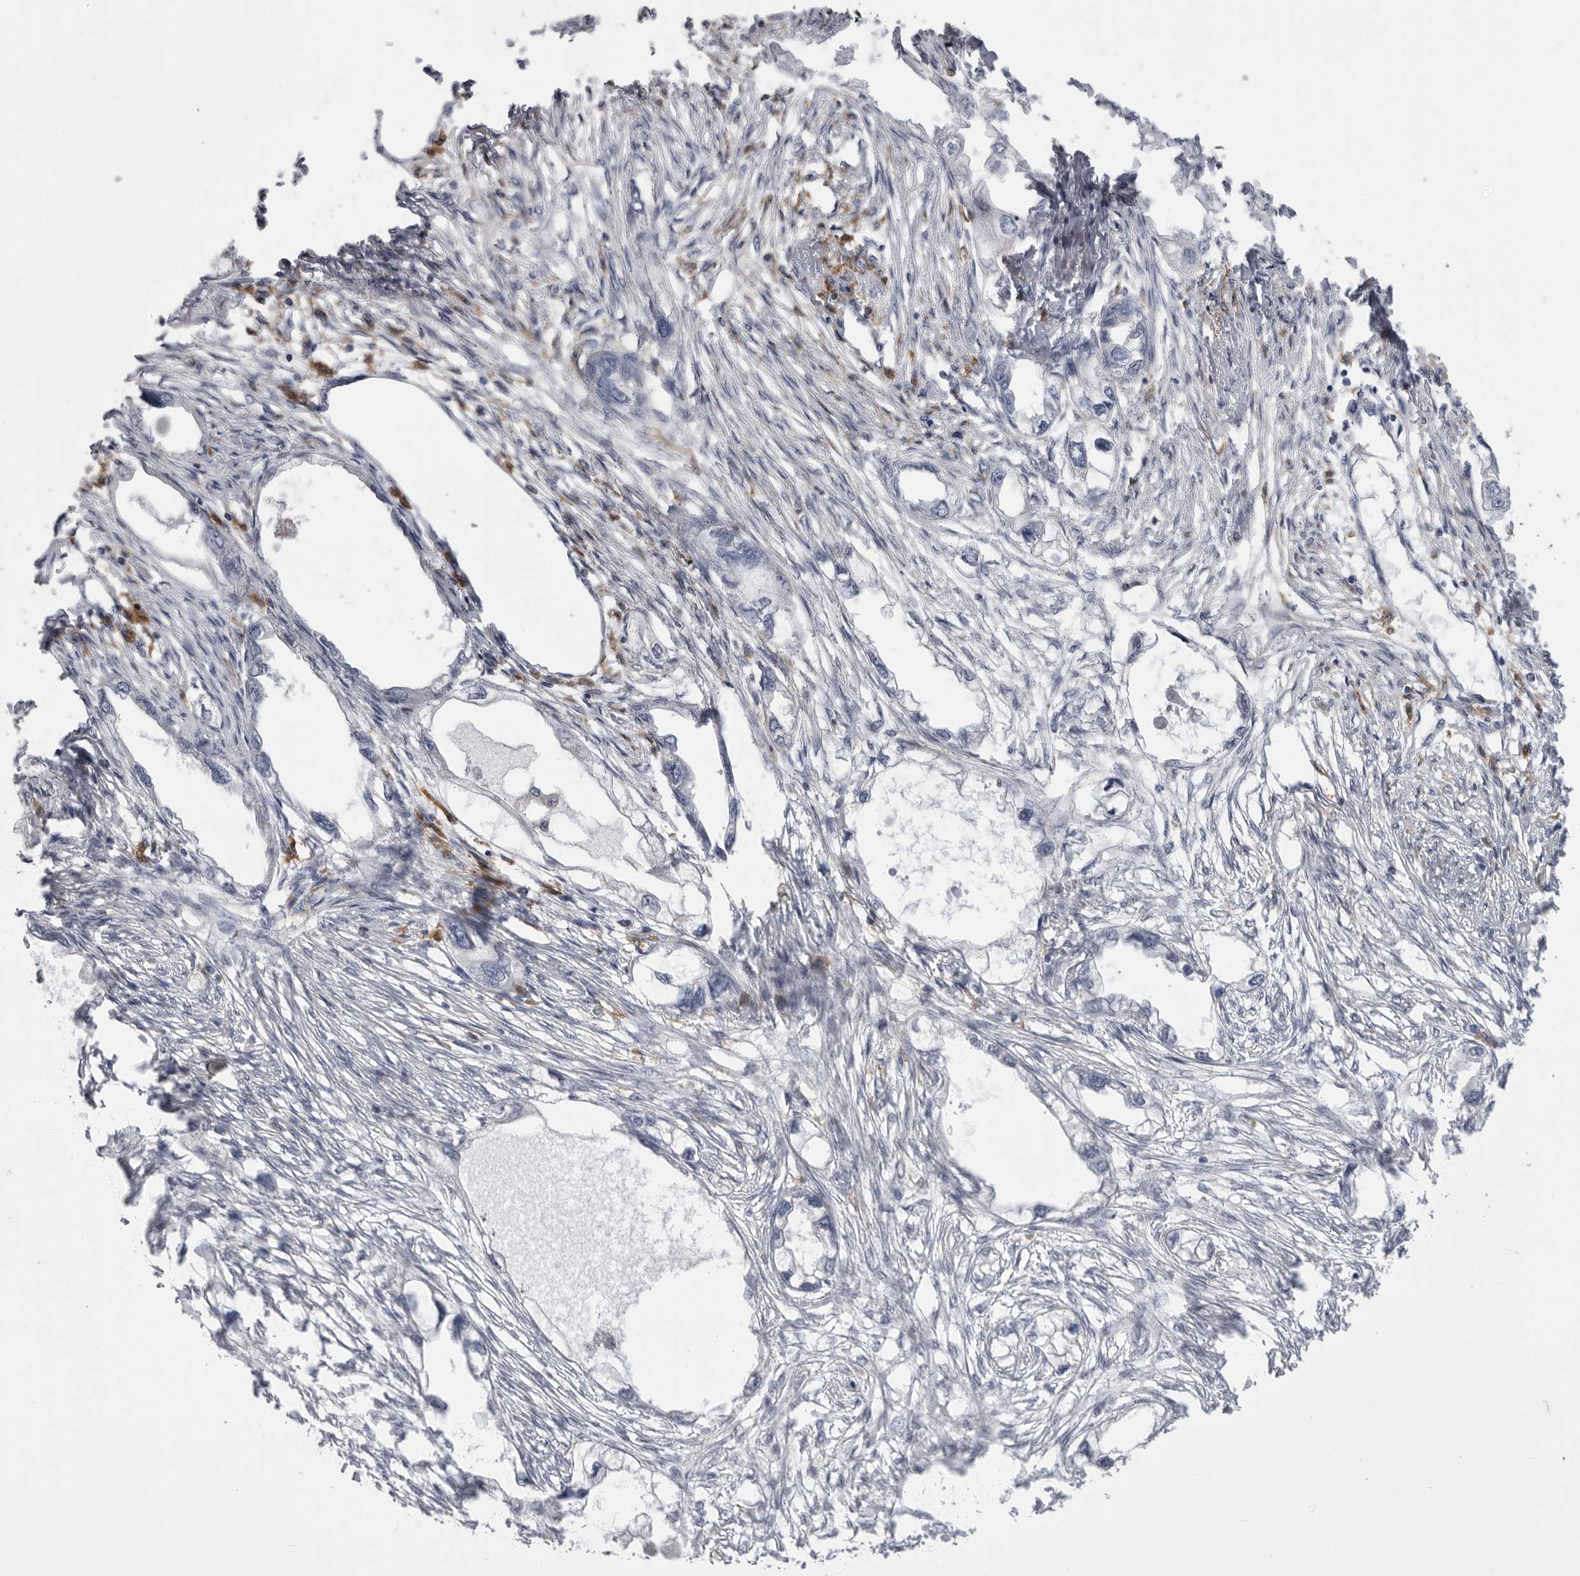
{"staining": {"intensity": "negative", "quantity": "none", "location": "none"}, "tissue": "endometrial cancer", "cell_type": "Tumor cells", "image_type": "cancer", "snomed": [{"axis": "morphology", "description": "Adenocarcinoma, NOS"}, {"axis": "morphology", "description": "Adenocarcinoma, metastatic, NOS"}, {"axis": "topography", "description": "Adipose tissue"}, {"axis": "topography", "description": "Endometrium"}], "caption": "High magnification brightfield microscopy of endometrial cancer (adenocarcinoma) stained with DAB (3,3'-diaminobenzidine) (brown) and counterstained with hematoxylin (blue): tumor cells show no significant expression.", "gene": "SIGLEC10", "patient": {"sex": "female", "age": 67}}